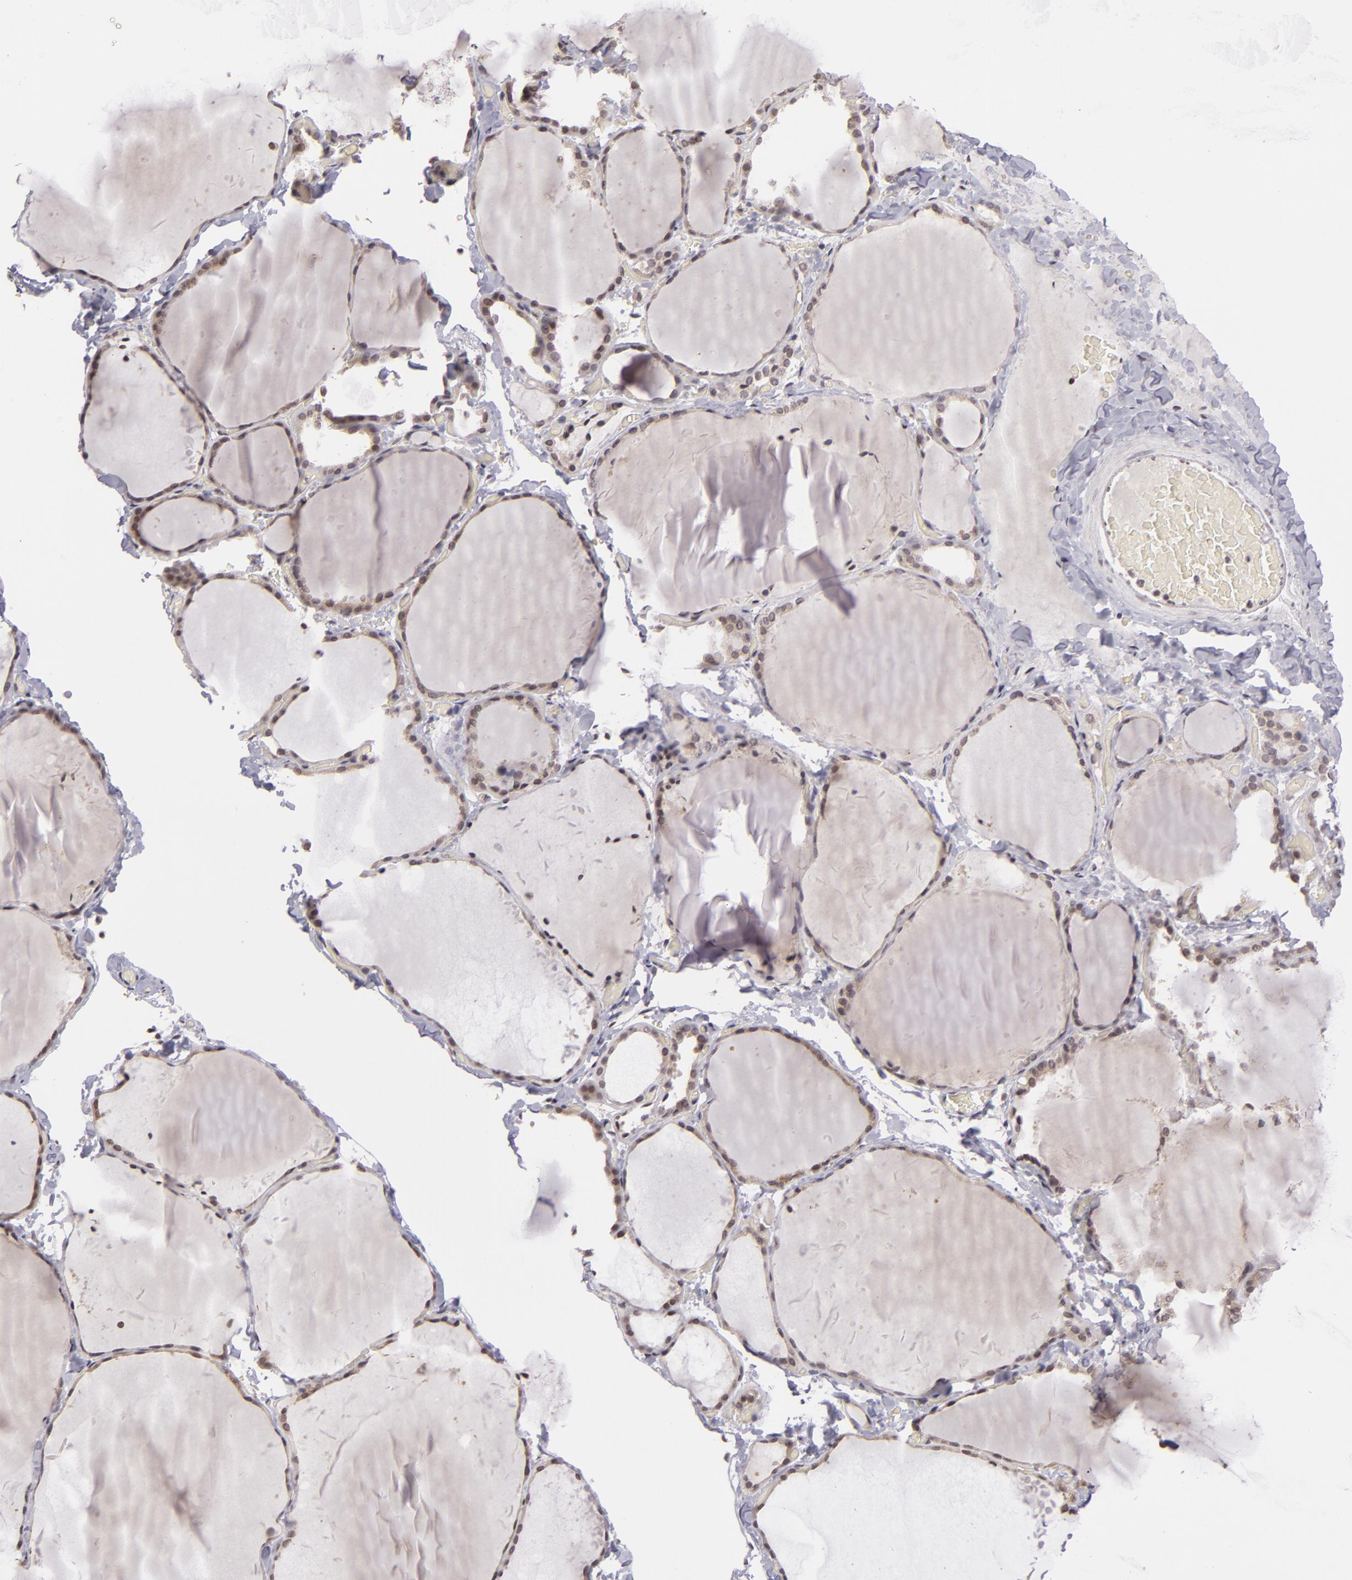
{"staining": {"intensity": "weak", "quantity": "25%-75%", "location": "nuclear"}, "tissue": "thyroid gland", "cell_type": "Glandular cells", "image_type": "normal", "snomed": [{"axis": "morphology", "description": "Normal tissue, NOS"}, {"axis": "topography", "description": "Thyroid gland"}], "caption": "Immunohistochemistry staining of normal thyroid gland, which shows low levels of weak nuclear expression in about 25%-75% of glandular cells indicating weak nuclear protein staining. The staining was performed using DAB (3,3'-diaminobenzidine) (brown) for protein detection and nuclei were counterstained in hematoxylin (blue).", "gene": "AKAP6", "patient": {"sex": "female", "age": 22}}